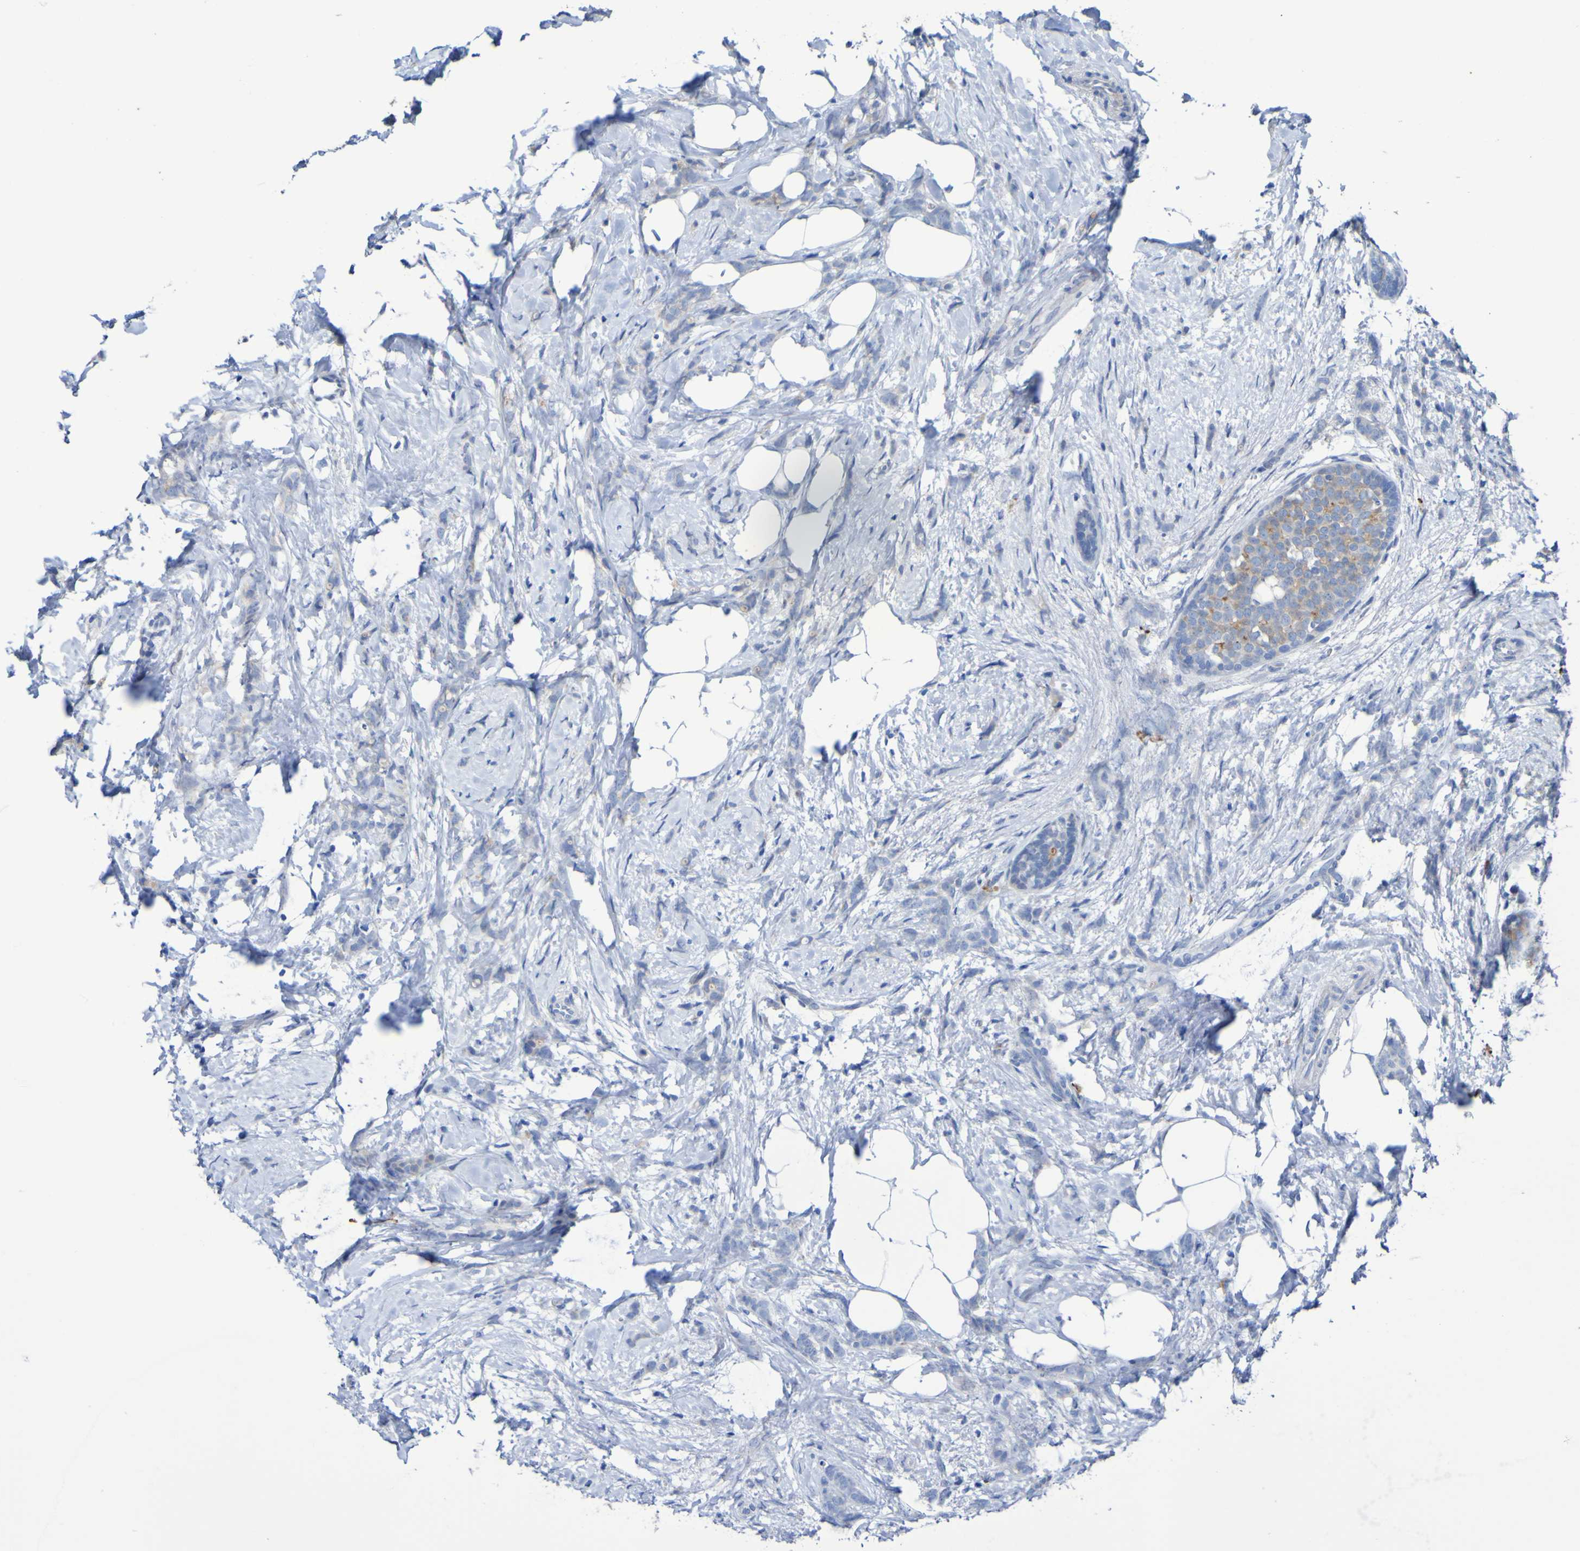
{"staining": {"intensity": "negative", "quantity": "none", "location": "none"}, "tissue": "breast cancer", "cell_type": "Tumor cells", "image_type": "cancer", "snomed": [{"axis": "morphology", "description": "Lobular carcinoma, in situ"}, {"axis": "morphology", "description": "Lobular carcinoma"}, {"axis": "topography", "description": "Breast"}], "caption": "A high-resolution image shows immunohistochemistry (IHC) staining of breast lobular carcinoma, which displays no significant positivity in tumor cells.", "gene": "C11orf24", "patient": {"sex": "female", "age": 41}}